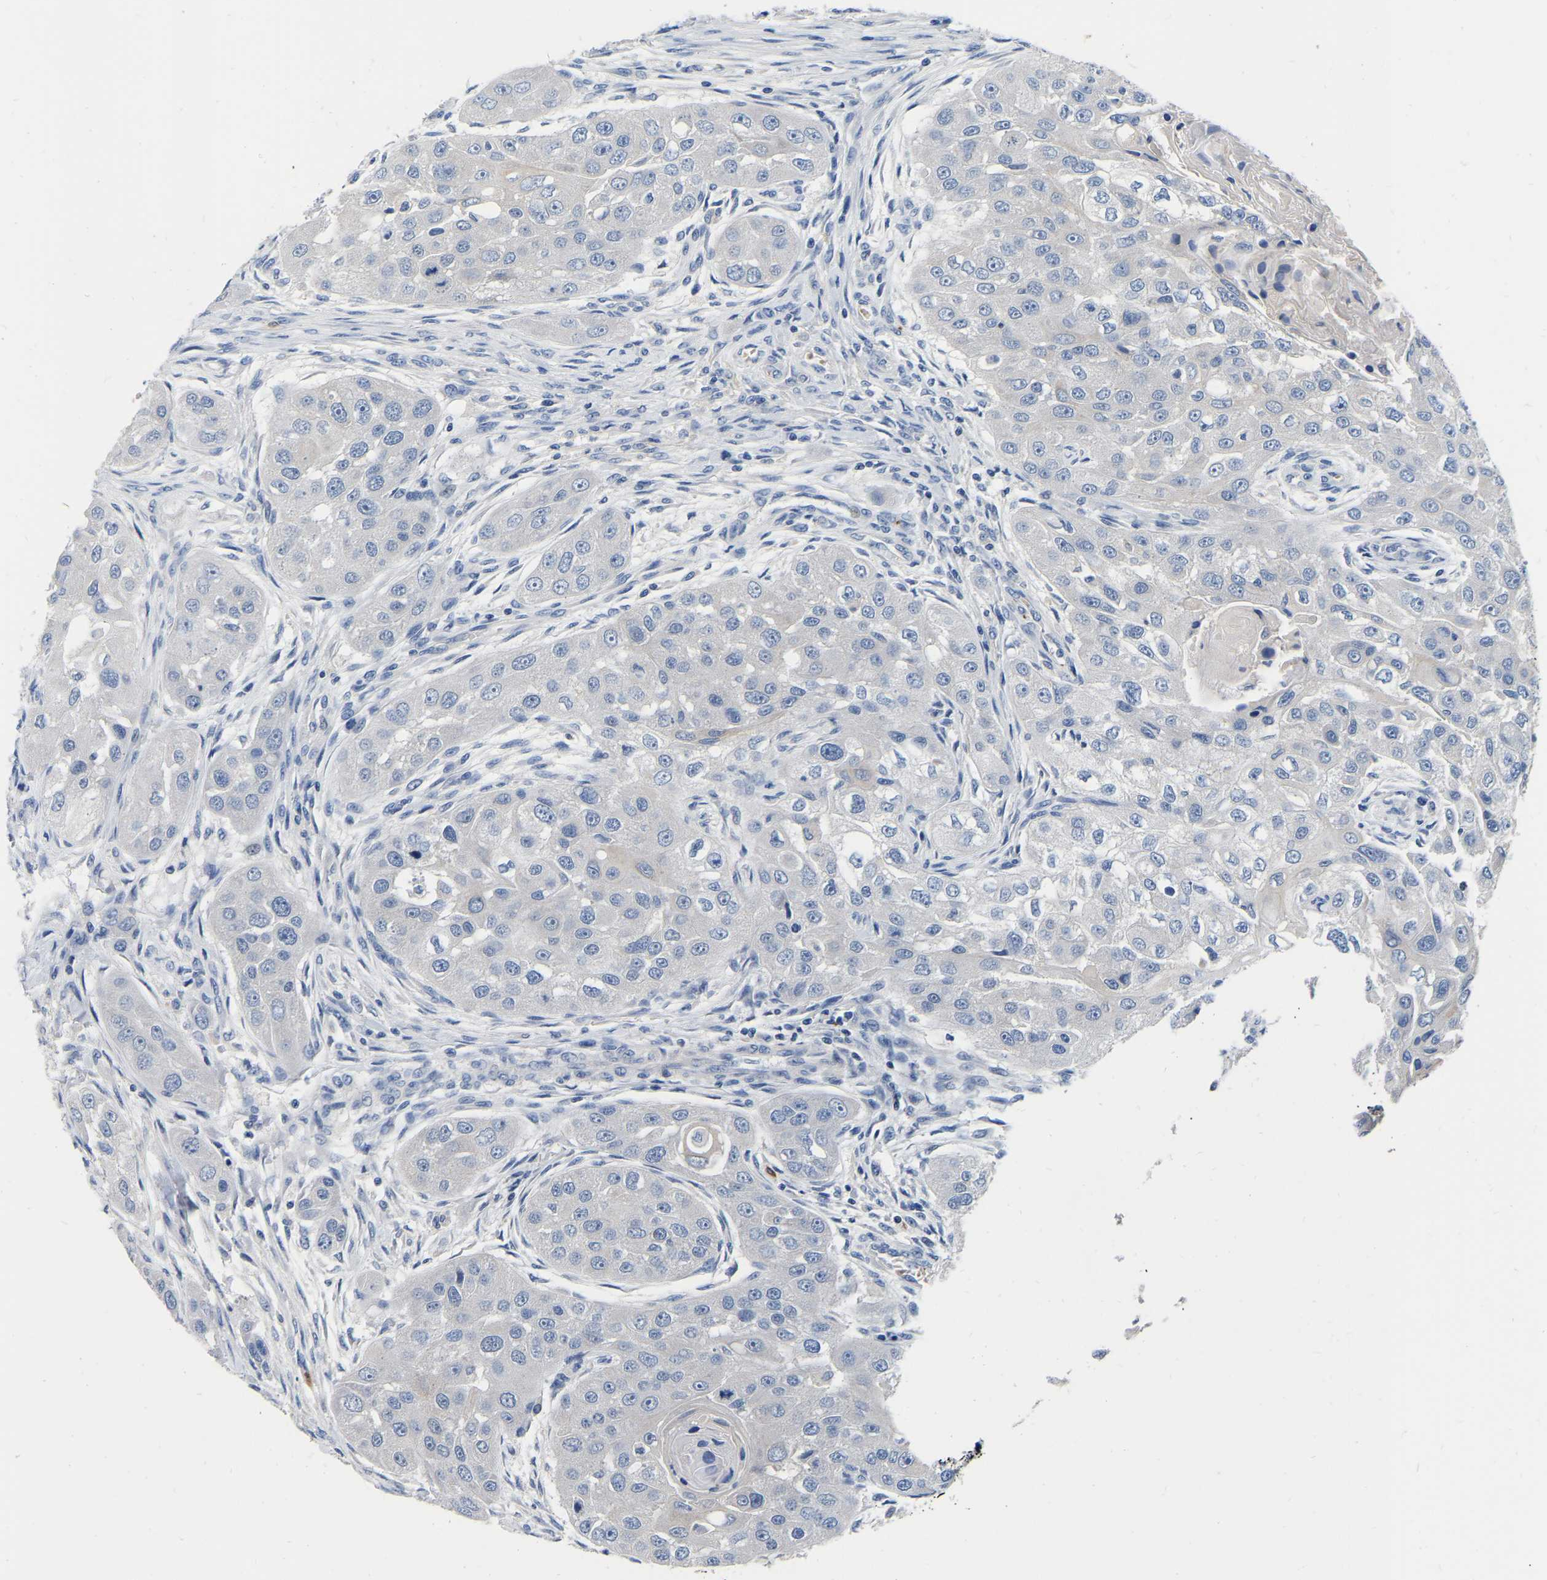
{"staining": {"intensity": "negative", "quantity": "none", "location": "none"}, "tissue": "head and neck cancer", "cell_type": "Tumor cells", "image_type": "cancer", "snomed": [{"axis": "morphology", "description": "Normal tissue, NOS"}, {"axis": "morphology", "description": "Squamous cell carcinoma, NOS"}, {"axis": "topography", "description": "Skeletal muscle"}, {"axis": "topography", "description": "Head-Neck"}], "caption": "This is an immunohistochemistry image of human head and neck cancer. There is no staining in tumor cells.", "gene": "RAB27B", "patient": {"sex": "male", "age": 51}}